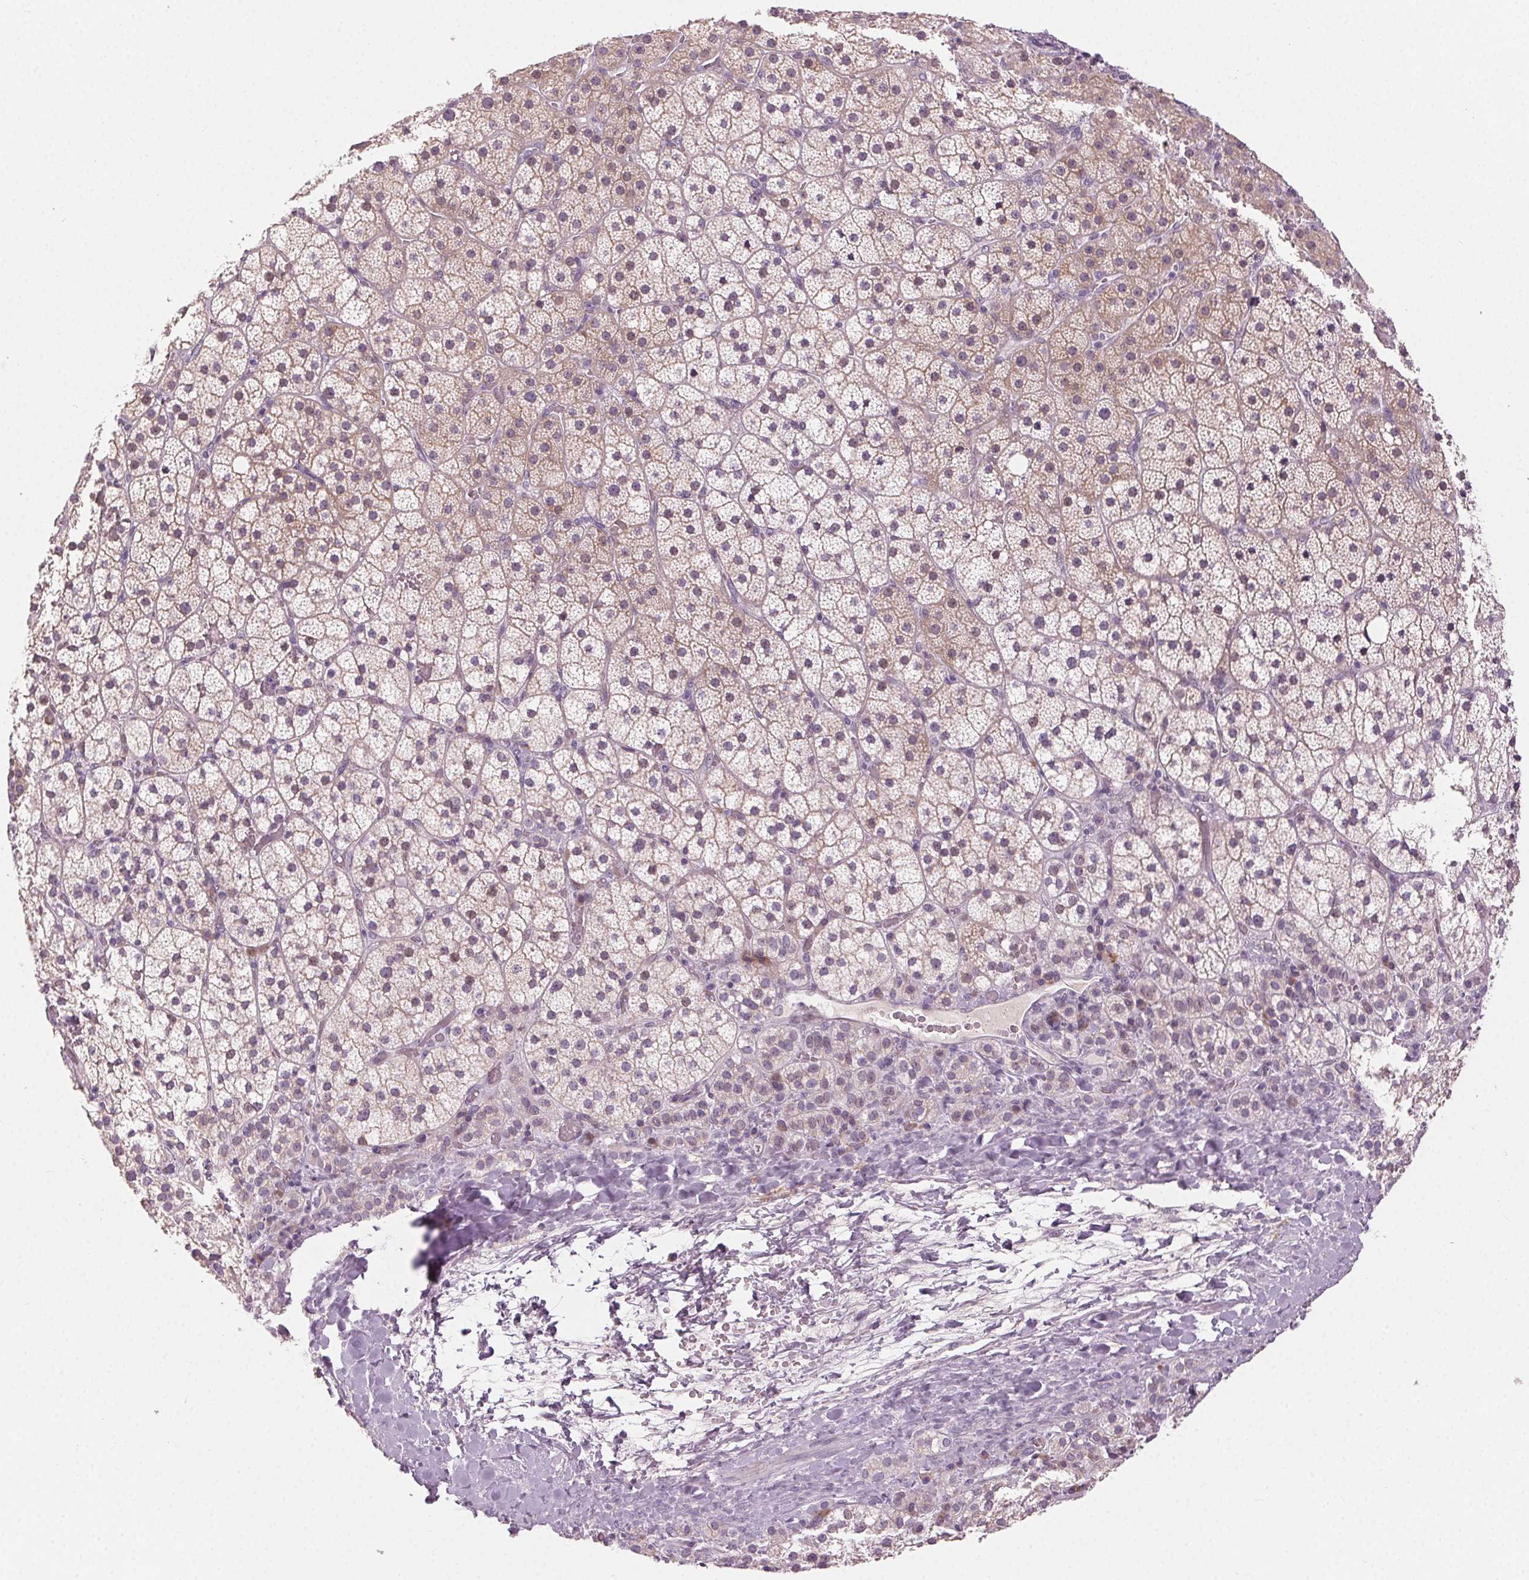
{"staining": {"intensity": "weak", "quantity": "25%-75%", "location": "cytoplasmic/membranous"}, "tissue": "adrenal gland", "cell_type": "Glandular cells", "image_type": "normal", "snomed": [{"axis": "morphology", "description": "Normal tissue, NOS"}, {"axis": "topography", "description": "Adrenal gland"}], "caption": "About 25%-75% of glandular cells in benign human adrenal gland display weak cytoplasmic/membranous protein staining as visualized by brown immunohistochemical staining.", "gene": "HSF5", "patient": {"sex": "male", "age": 53}}